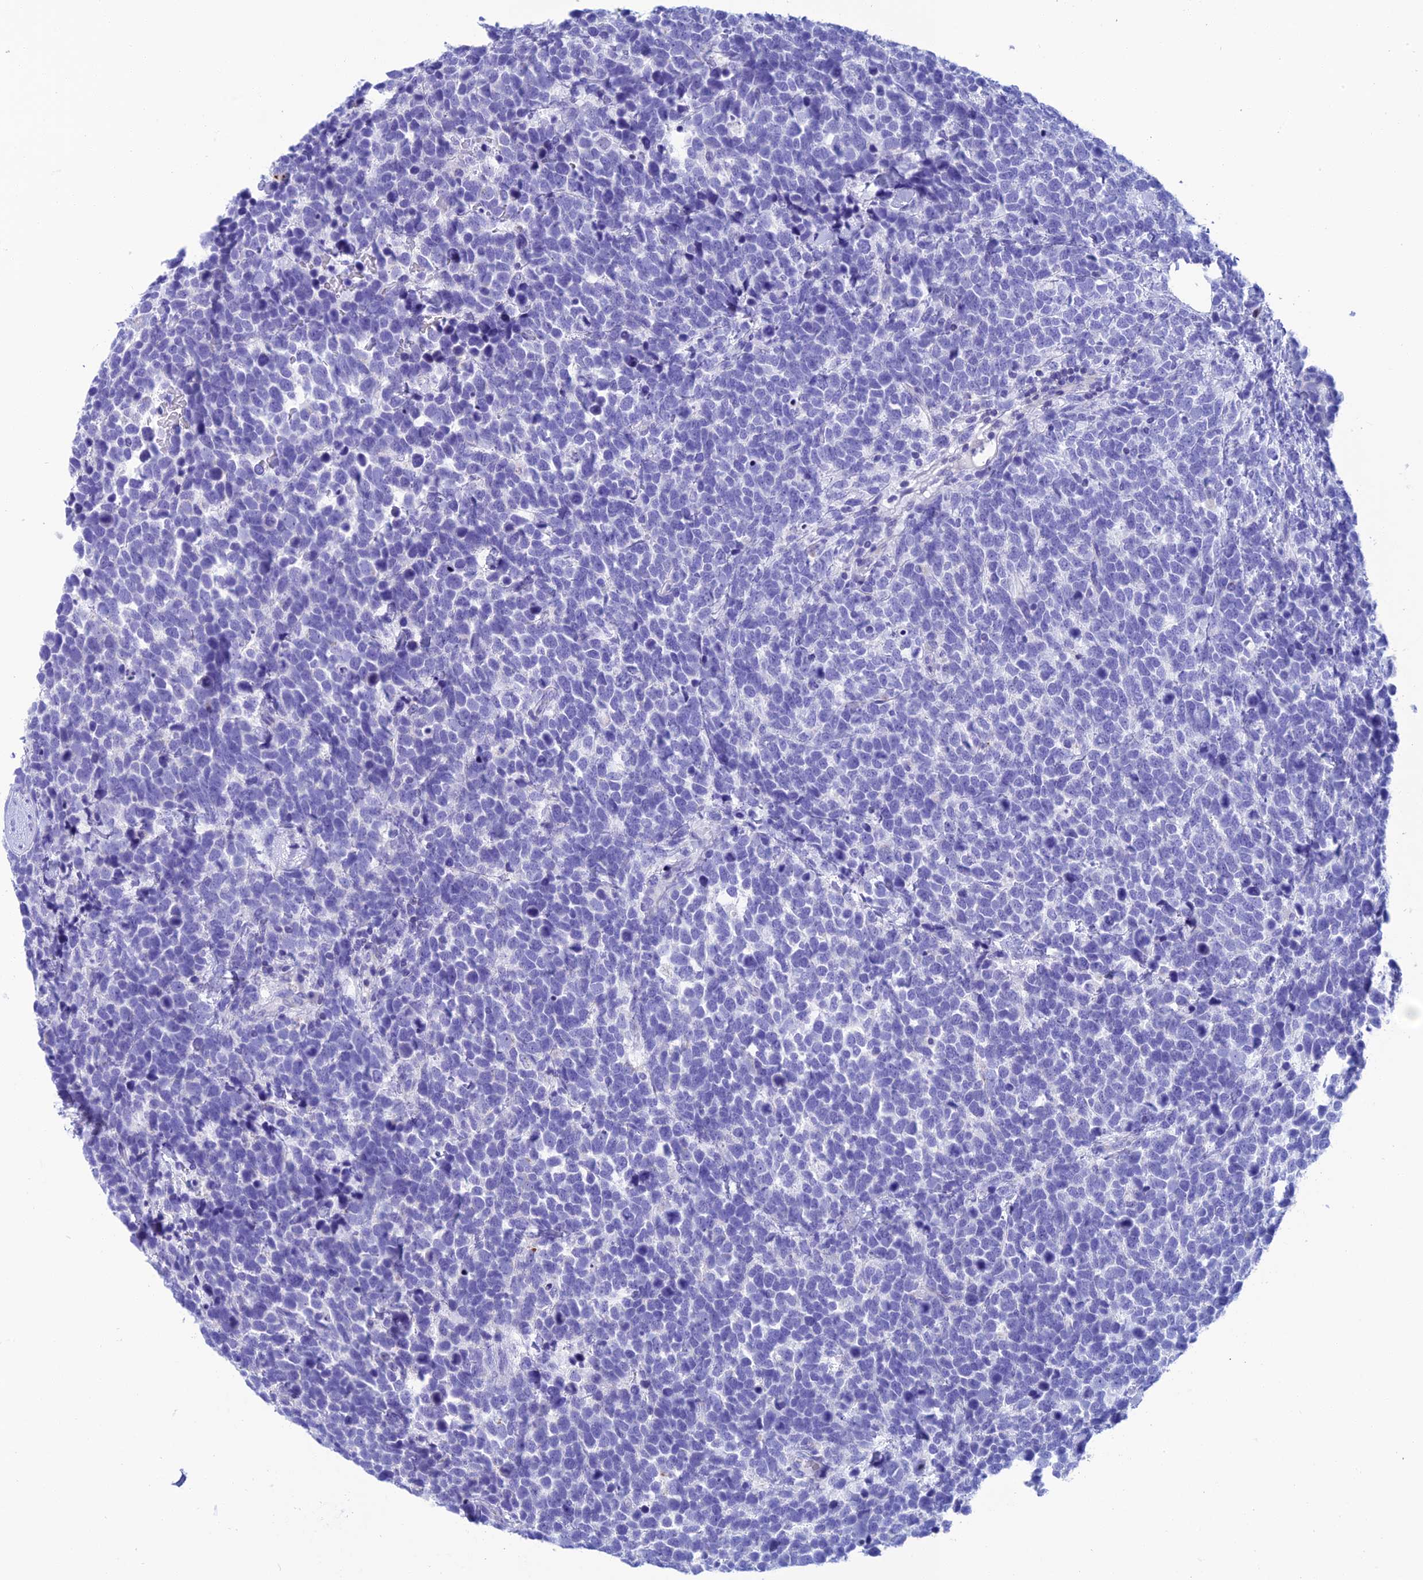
{"staining": {"intensity": "negative", "quantity": "none", "location": "none"}, "tissue": "urothelial cancer", "cell_type": "Tumor cells", "image_type": "cancer", "snomed": [{"axis": "morphology", "description": "Urothelial carcinoma, High grade"}, {"axis": "topography", "description": "Urinary bladder"}], "caption": "There is no significant staining in tumor cells of urothelial carcinoma (high-grade).", "gene": "NXPE4", "patient": {"sex": "female", "age": 82}}